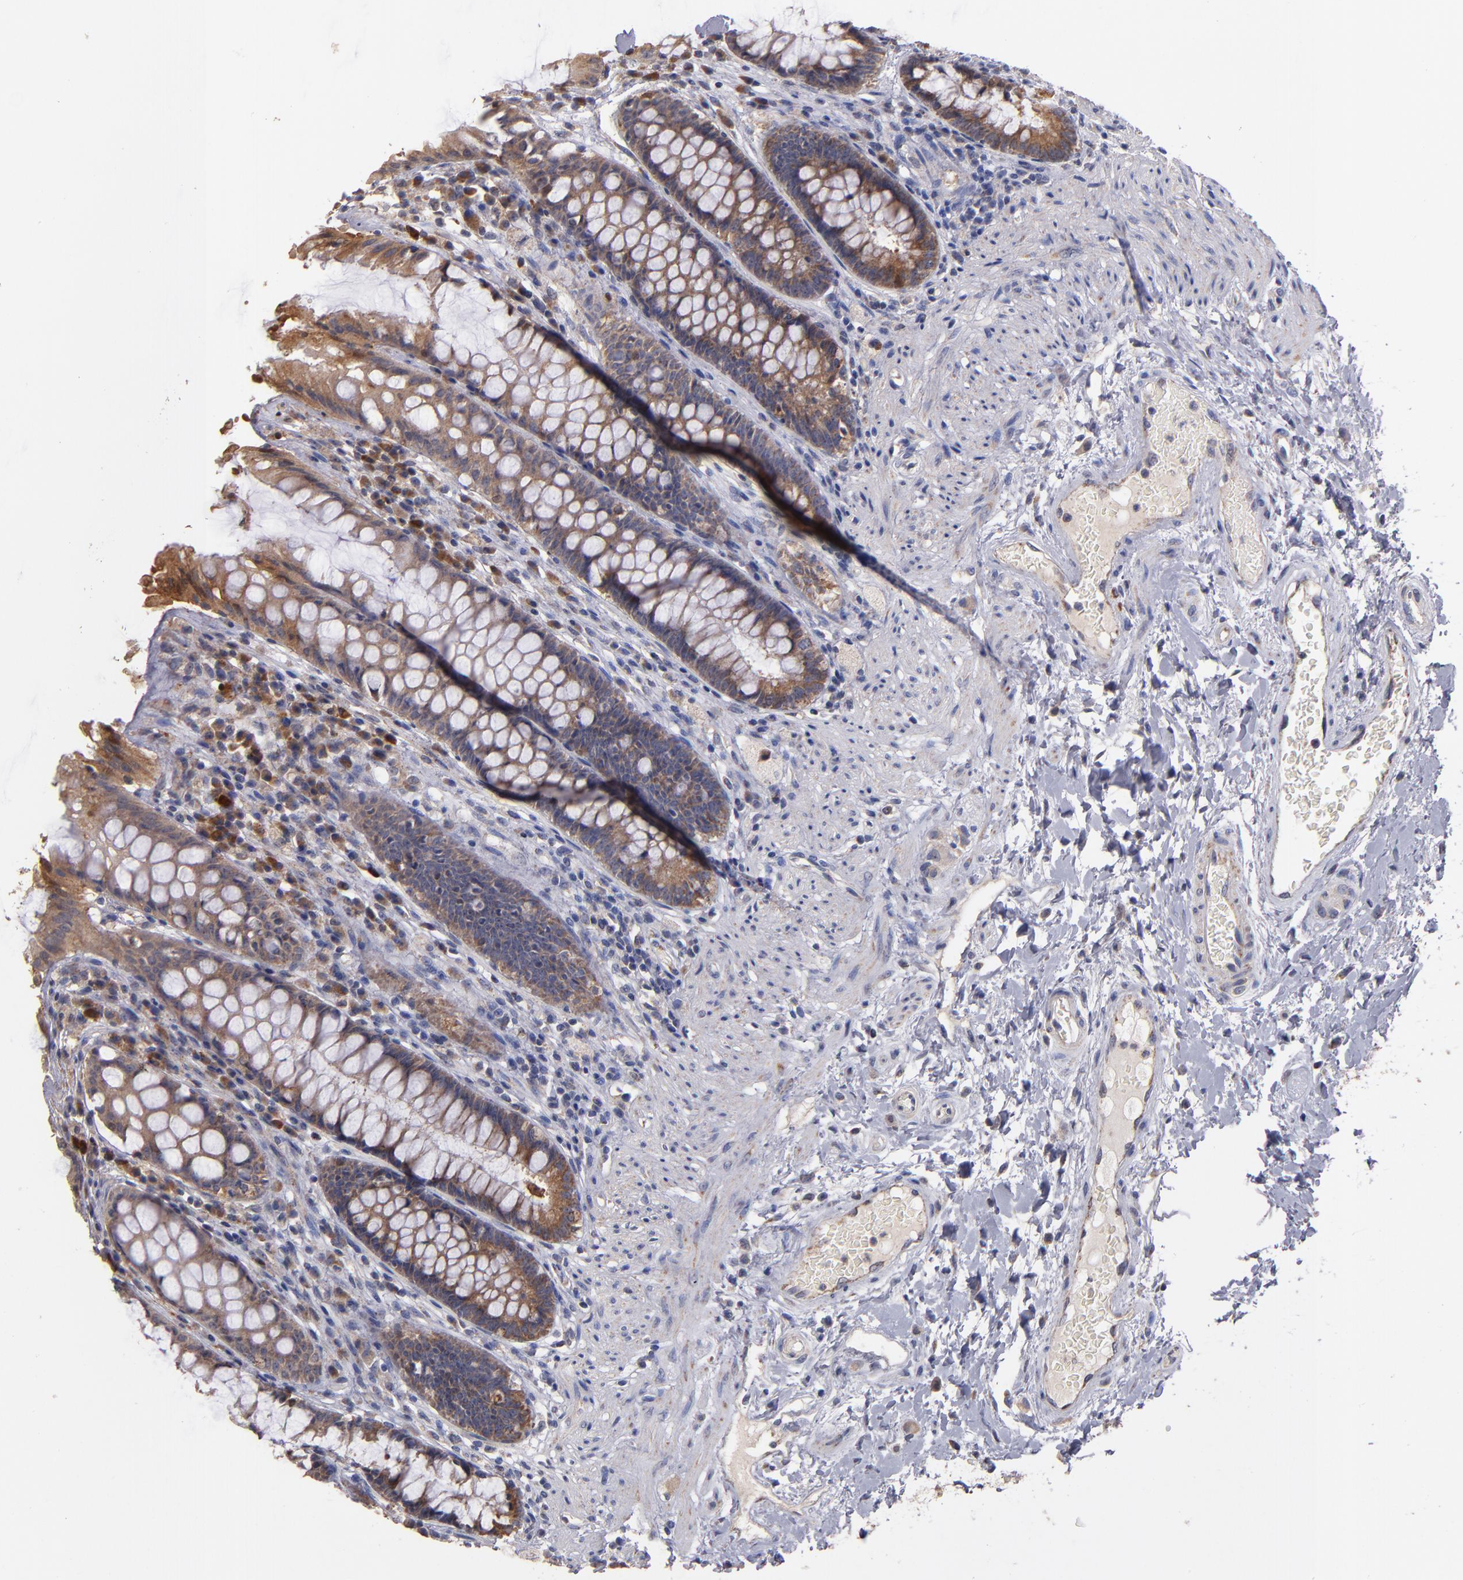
{"staining": {"intensity": "moderate", "quantity": ">75%", "location": "cytoplasmic/membranous"}, "tissue": "rectum", "cell_type": "Glandular cells", "image_type": "normal", "snomed": [{"axis": "morphology", "description": "Normal tissue, NOS"}, {"axis": "topography", "description": "Rectum"}], "caption": "IHC photomicrograph of normal rectum stained for a protein (brown), which displays medium levels of moderate cytoplasmic/membranous expression in about >75% of glandular cells.", "gene": "DIABLO", "patient": {"sex": "female", "age": 46}}